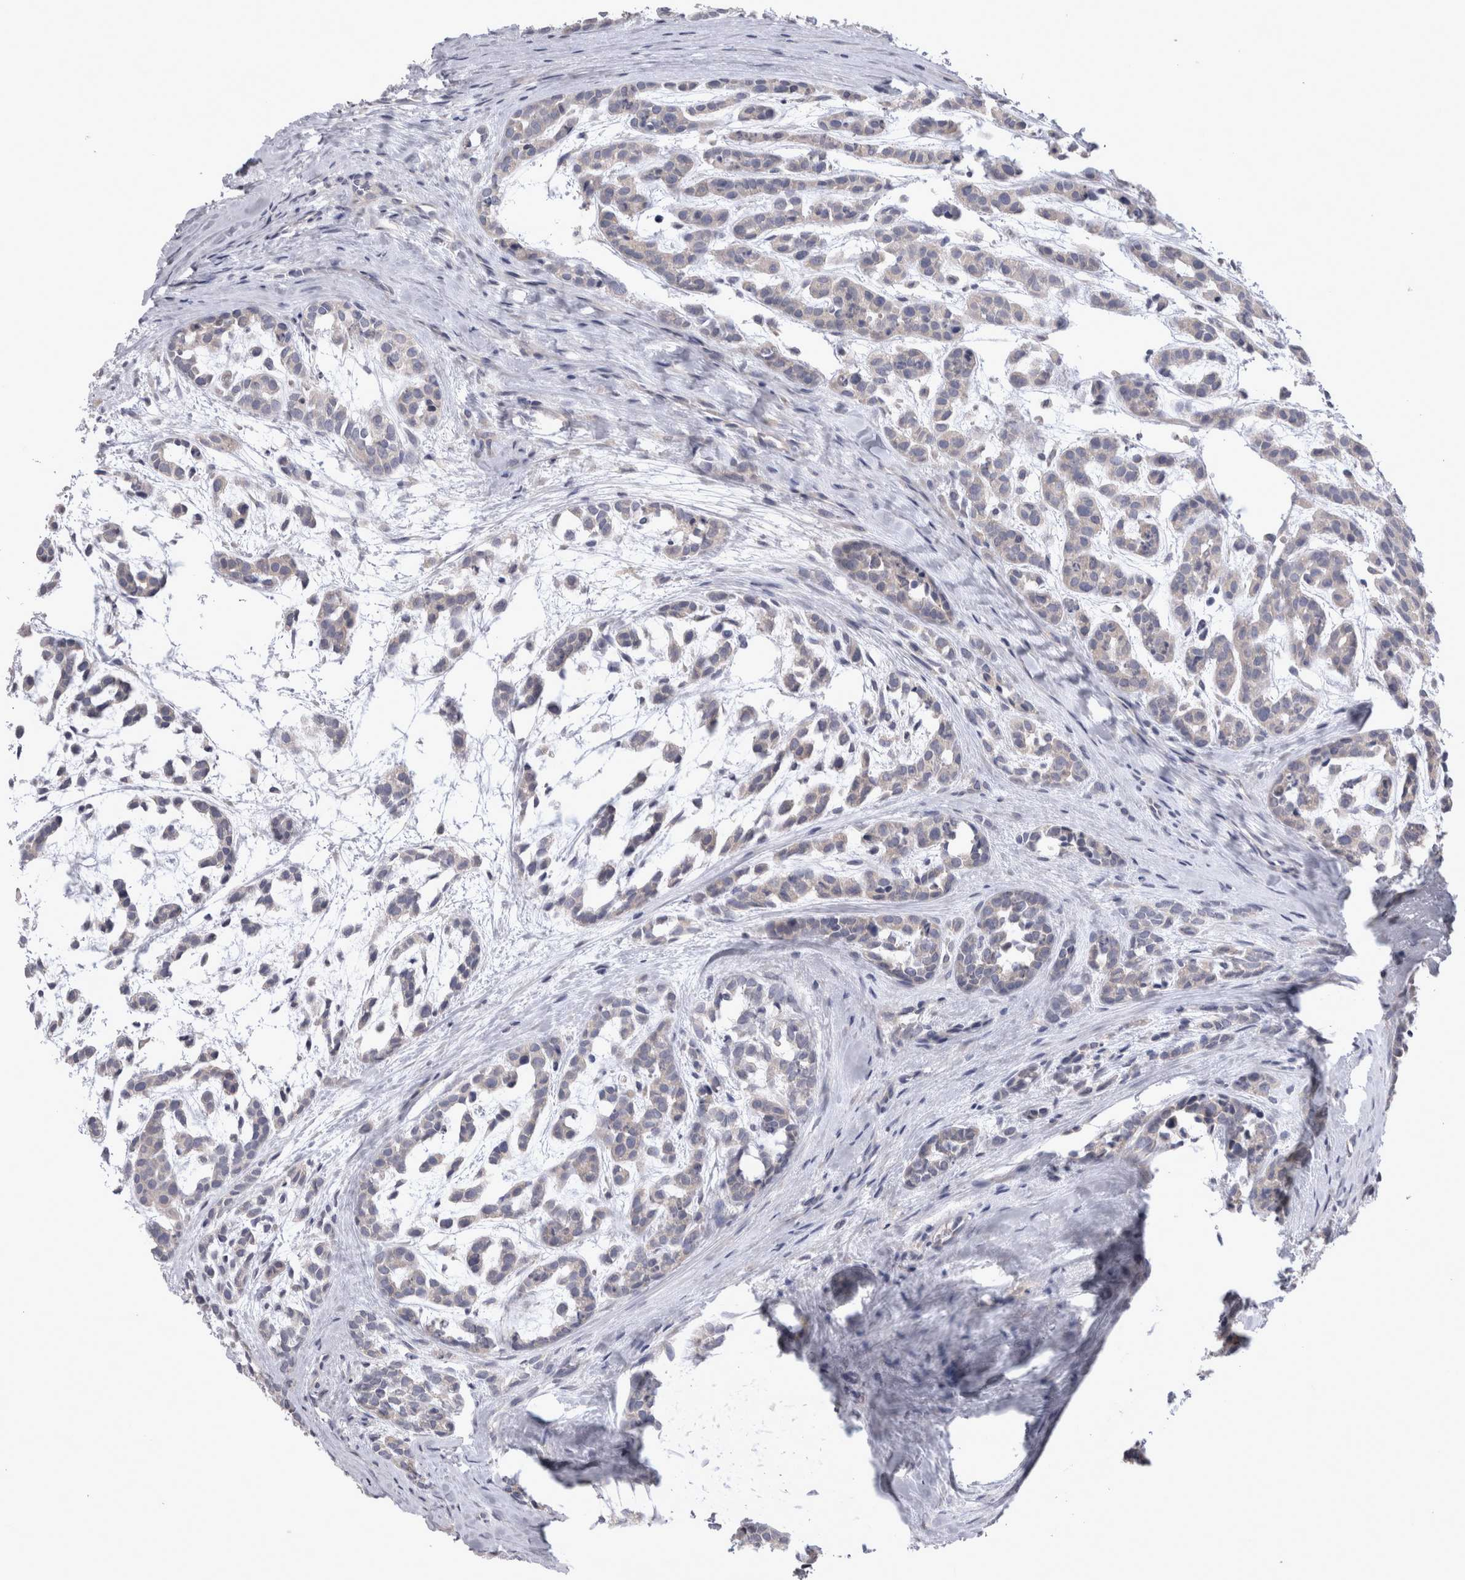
{"staining": {"intensity": "negative", "quantity": "none", "location": "none"}, "tissue": "head and neck cancer", "cell_type": "Tumor cells", "image_type": "cancer", "snomed": [{"axis": "morphology", "description": "Adenocarcinoma, NOS"}, {"axis": "morphology", "description": "Adenoma, NOS"}, {"axis": "topography", "description": "Head-Neck"}], "caption": "Human adenoma (head and neck) stained for a protein using IHC shows no expression in tumor cells.", "gene": "LRRC40", "patient": {"sex": "female", "age": 55}}